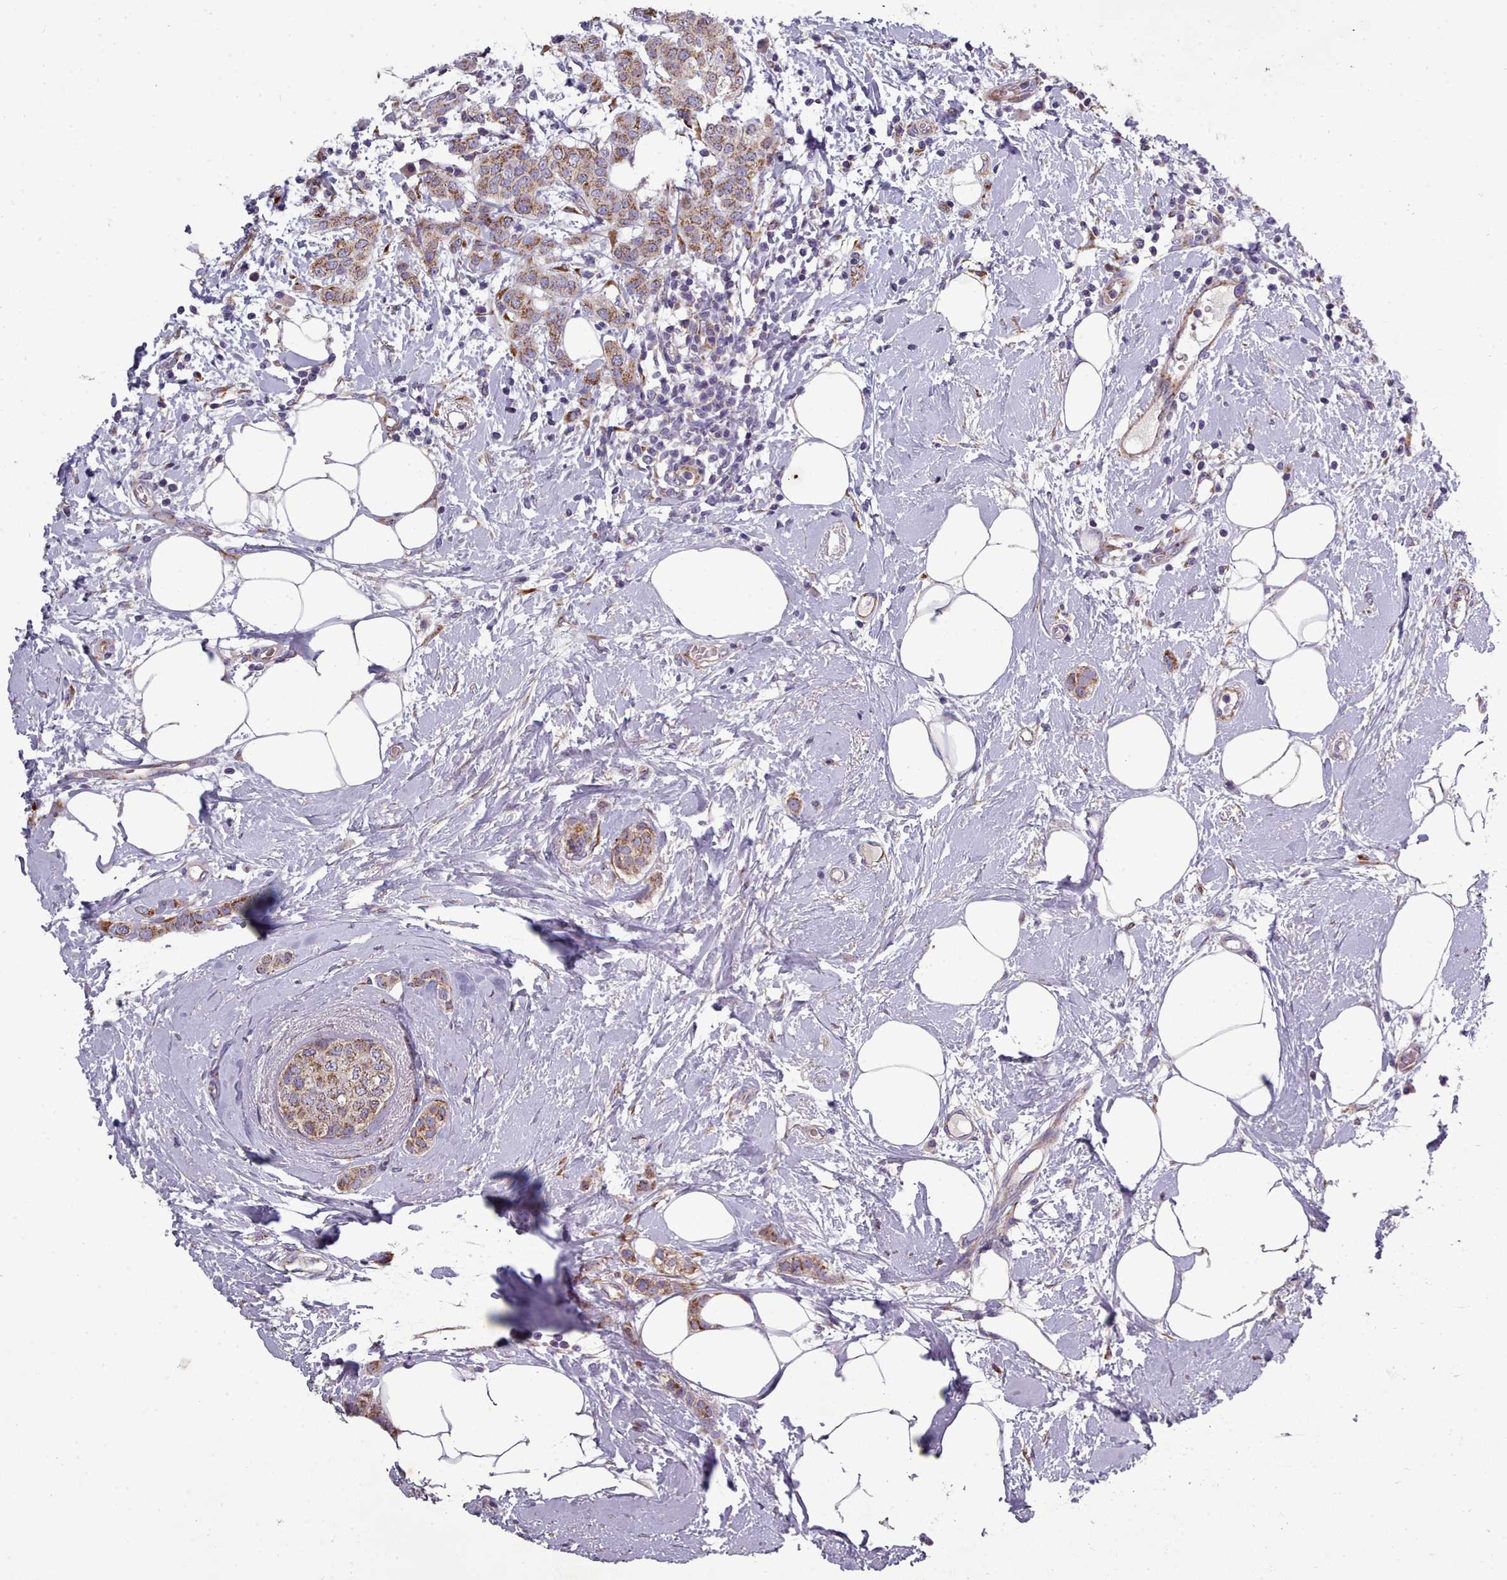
{"staining": {"intensity": "moderate", "quantity": ">75%", "location": "cytoplasmic/membranous"}, "tissue": "breast cancer", "cell_type": "Tumor cells", "image_type": "cancer", "snomed": [{"axis": "morphology", "description": "Duct carcinoma"}, {"axis": "topography", "description": "Breast"}], "caption": "There is medium levels of moderate cytoplasmic/membranous positivity in tumor cells of invasive ductal carcinoma (breast), as demonstrated by immunohistochemical staining (brown color).", "gene": "FKBP10", "patient": {"sex": "female", "age": 72}}